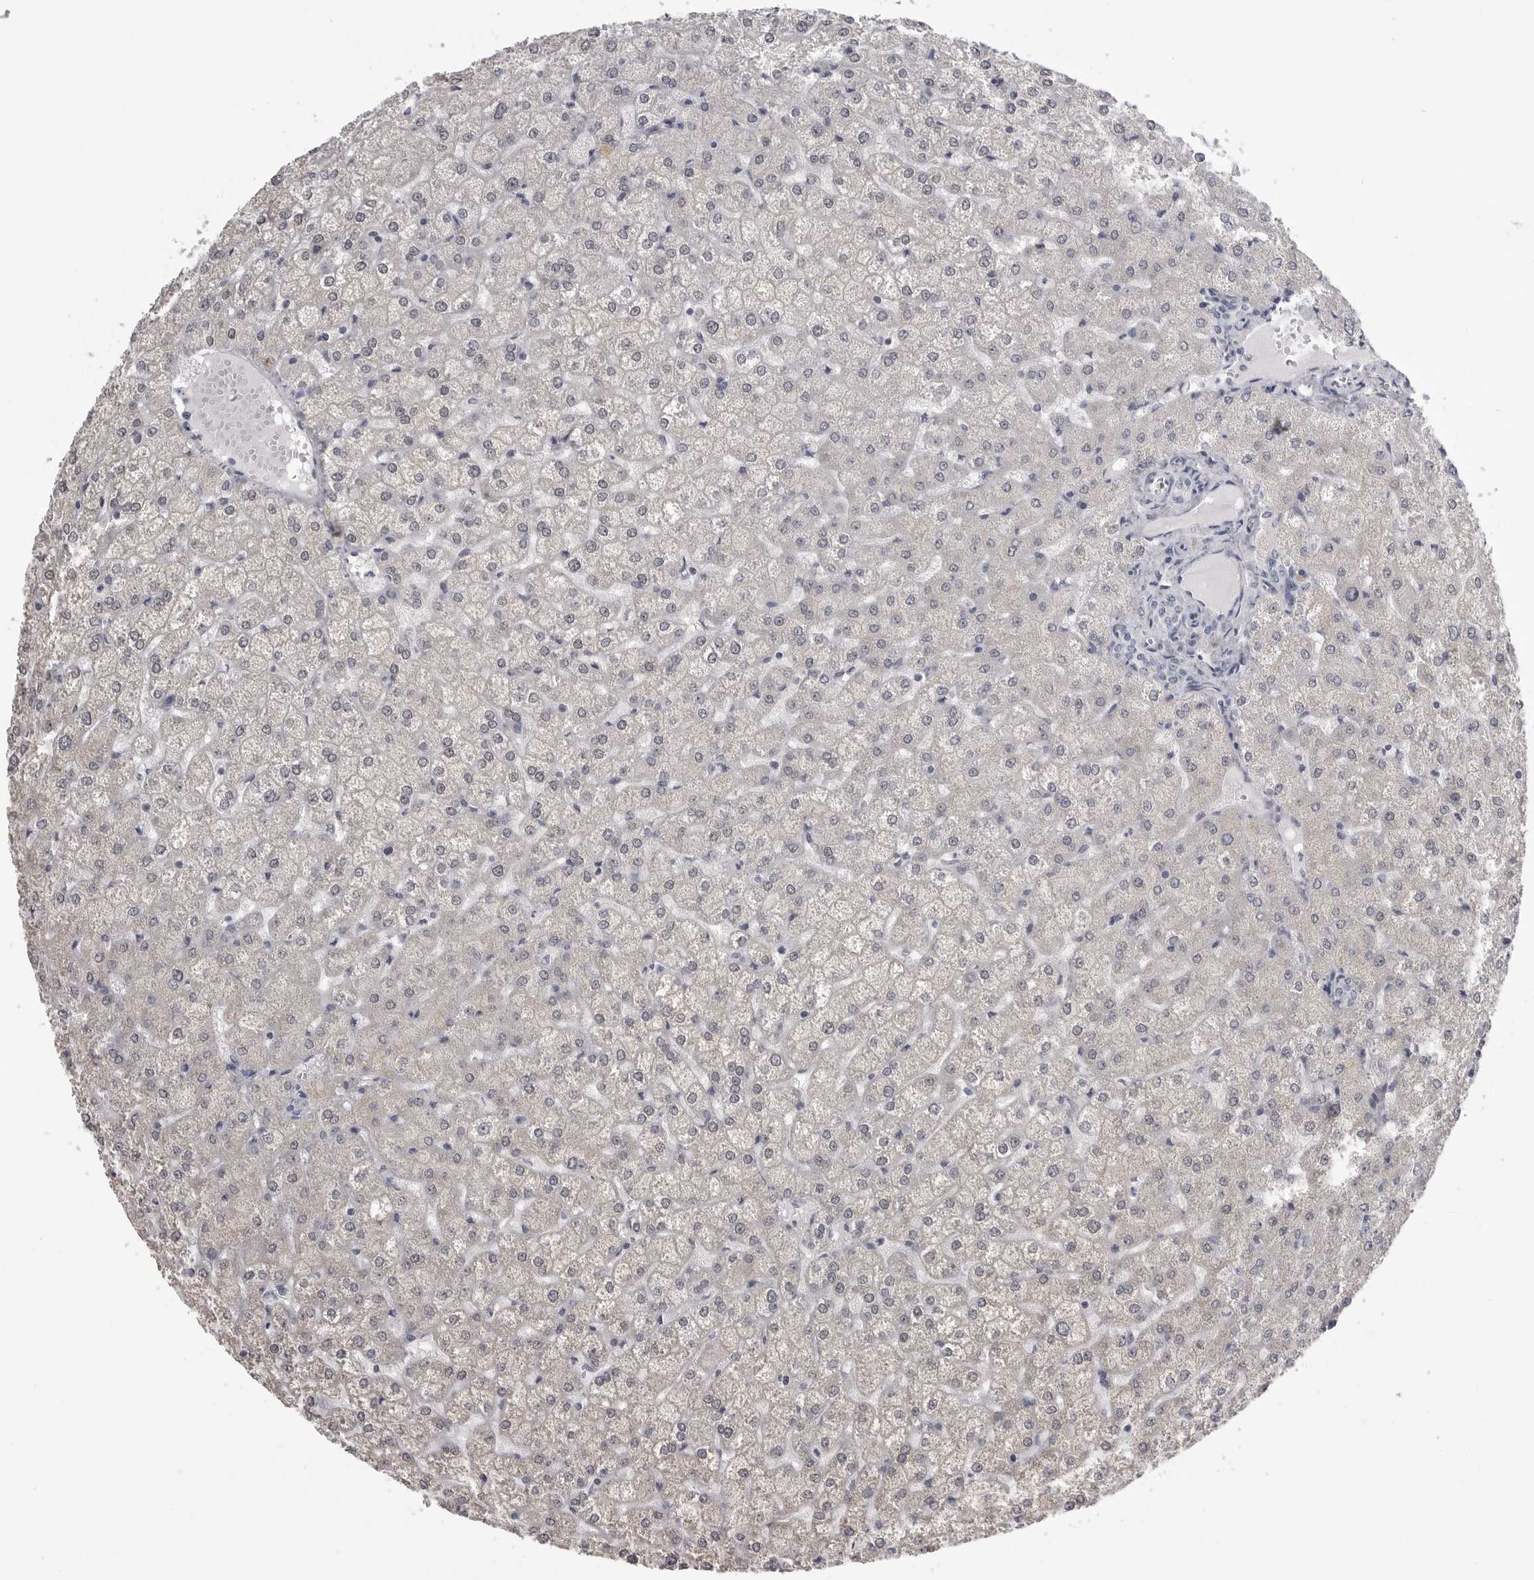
{"staining": {"intensity": "negative", "quantity": "none", "location": "none"}, "tissue": "liver", "cell_type": "Cholangiocytes", "image_type": "normal", "snomed": [{"axis": "morphology", "description": "Normal tissue, NOS"}, {"axis": "topography", "description": "Liver"}], "caption": "IHC image of normal liver: human liver stained with DAB (3,3'-diaminobenzidine) reveals no significant protein staining in cholangiocytes. Nuclei are stained in blue.", "gene": "GPN2", "patient": {"sex": "female", "age": 32}}